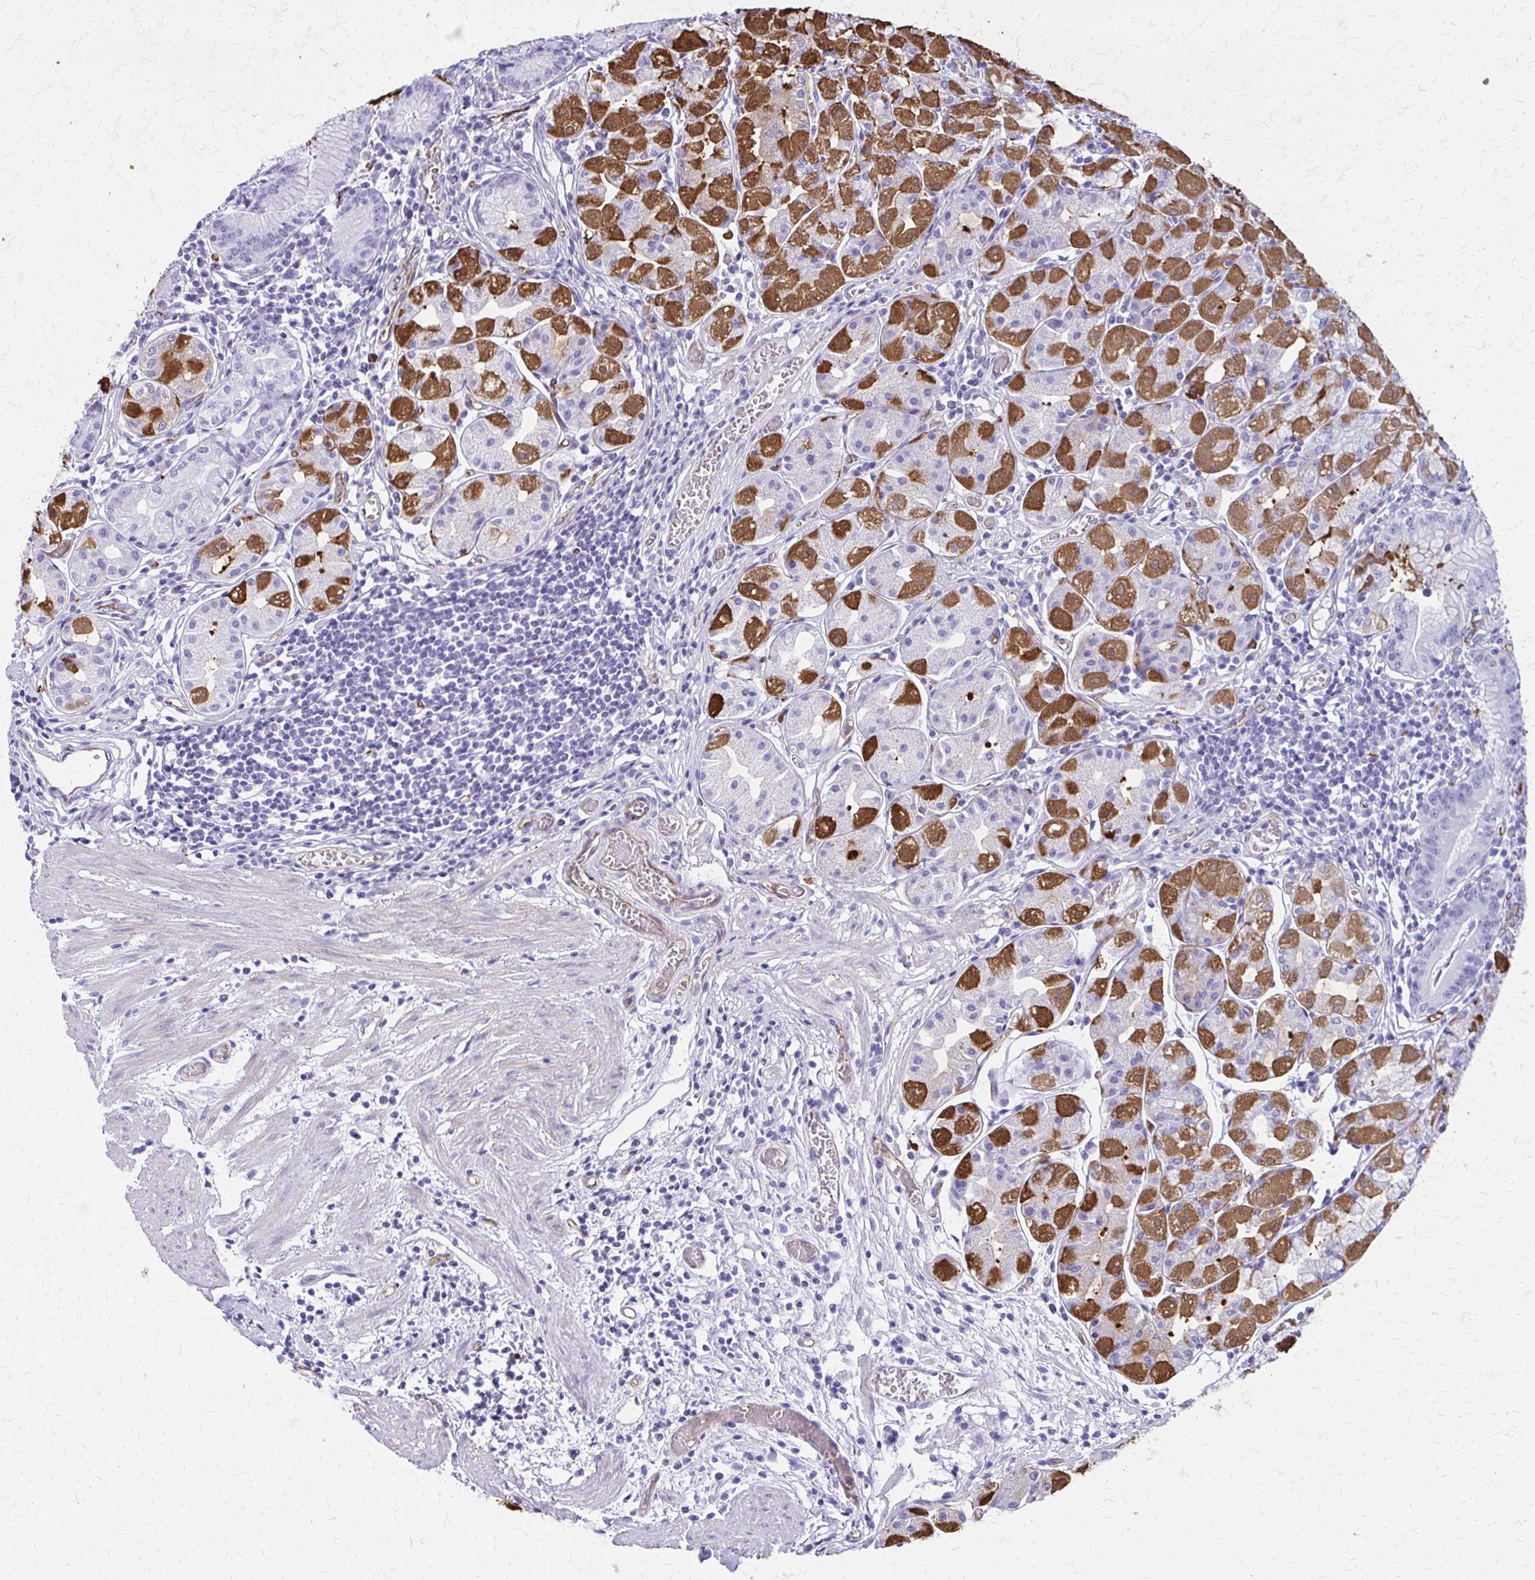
{"staining": {"intensity": "strong", "quantity": "25%-75%", "location": "cytoplasmic/membranous"}, "tissue": "stomach", "cell_type": "Glandular cells", "image_type": "normal", "snomed": [{"axis": "morphology", "description": "Normal tissue, NOS"}, {"axis": "topography", "description": "Stomach"}], "caption": "Protein expression analysis of normal human stomach reveals strong cytoplasmic/membranous positivity in about 25%-75% of glandular cells. (IHC, brightfield microscopy, high magnification).", "gene": "TPSG1", "patient": {"sex": "male", "age": 55}}